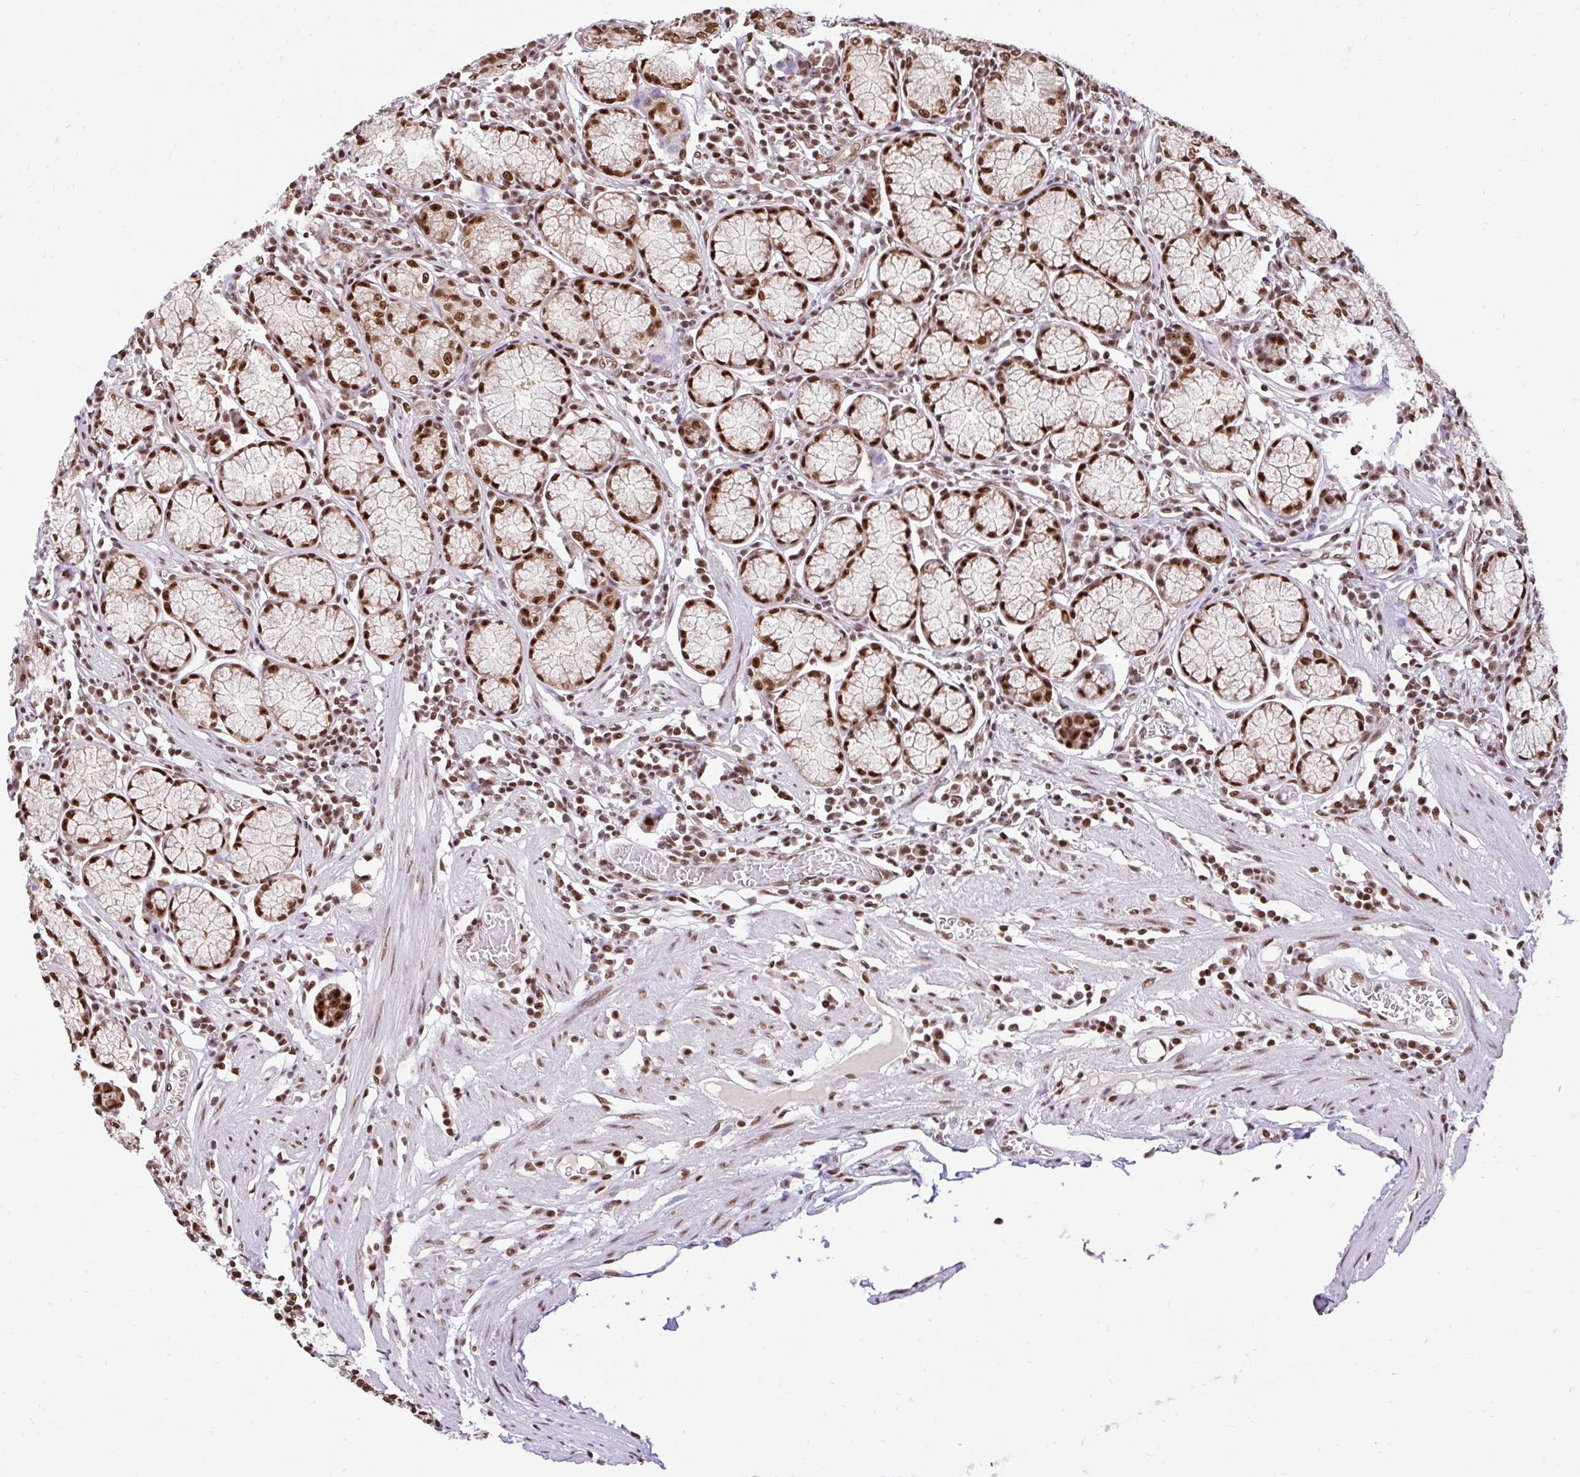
{"staining": {"intensity": "strong", "quantity": ">75%", "location": "nuclear"}, "tissue": "stomach", "cell_type": "Glandular cells", "image_type": "normal", "snomed": [{"axis": "morphology", "description": "Normal tissue, NOS"}, {"axis": "topography", "description": "Stomach"}], "caption": "Stomach stained with immunohistochemistry demonstrates strong nuclear positivity in approximately >75% of glandular cells.", "gene": "ABCA9", "patient": {"sex": "male", "age": 55}}